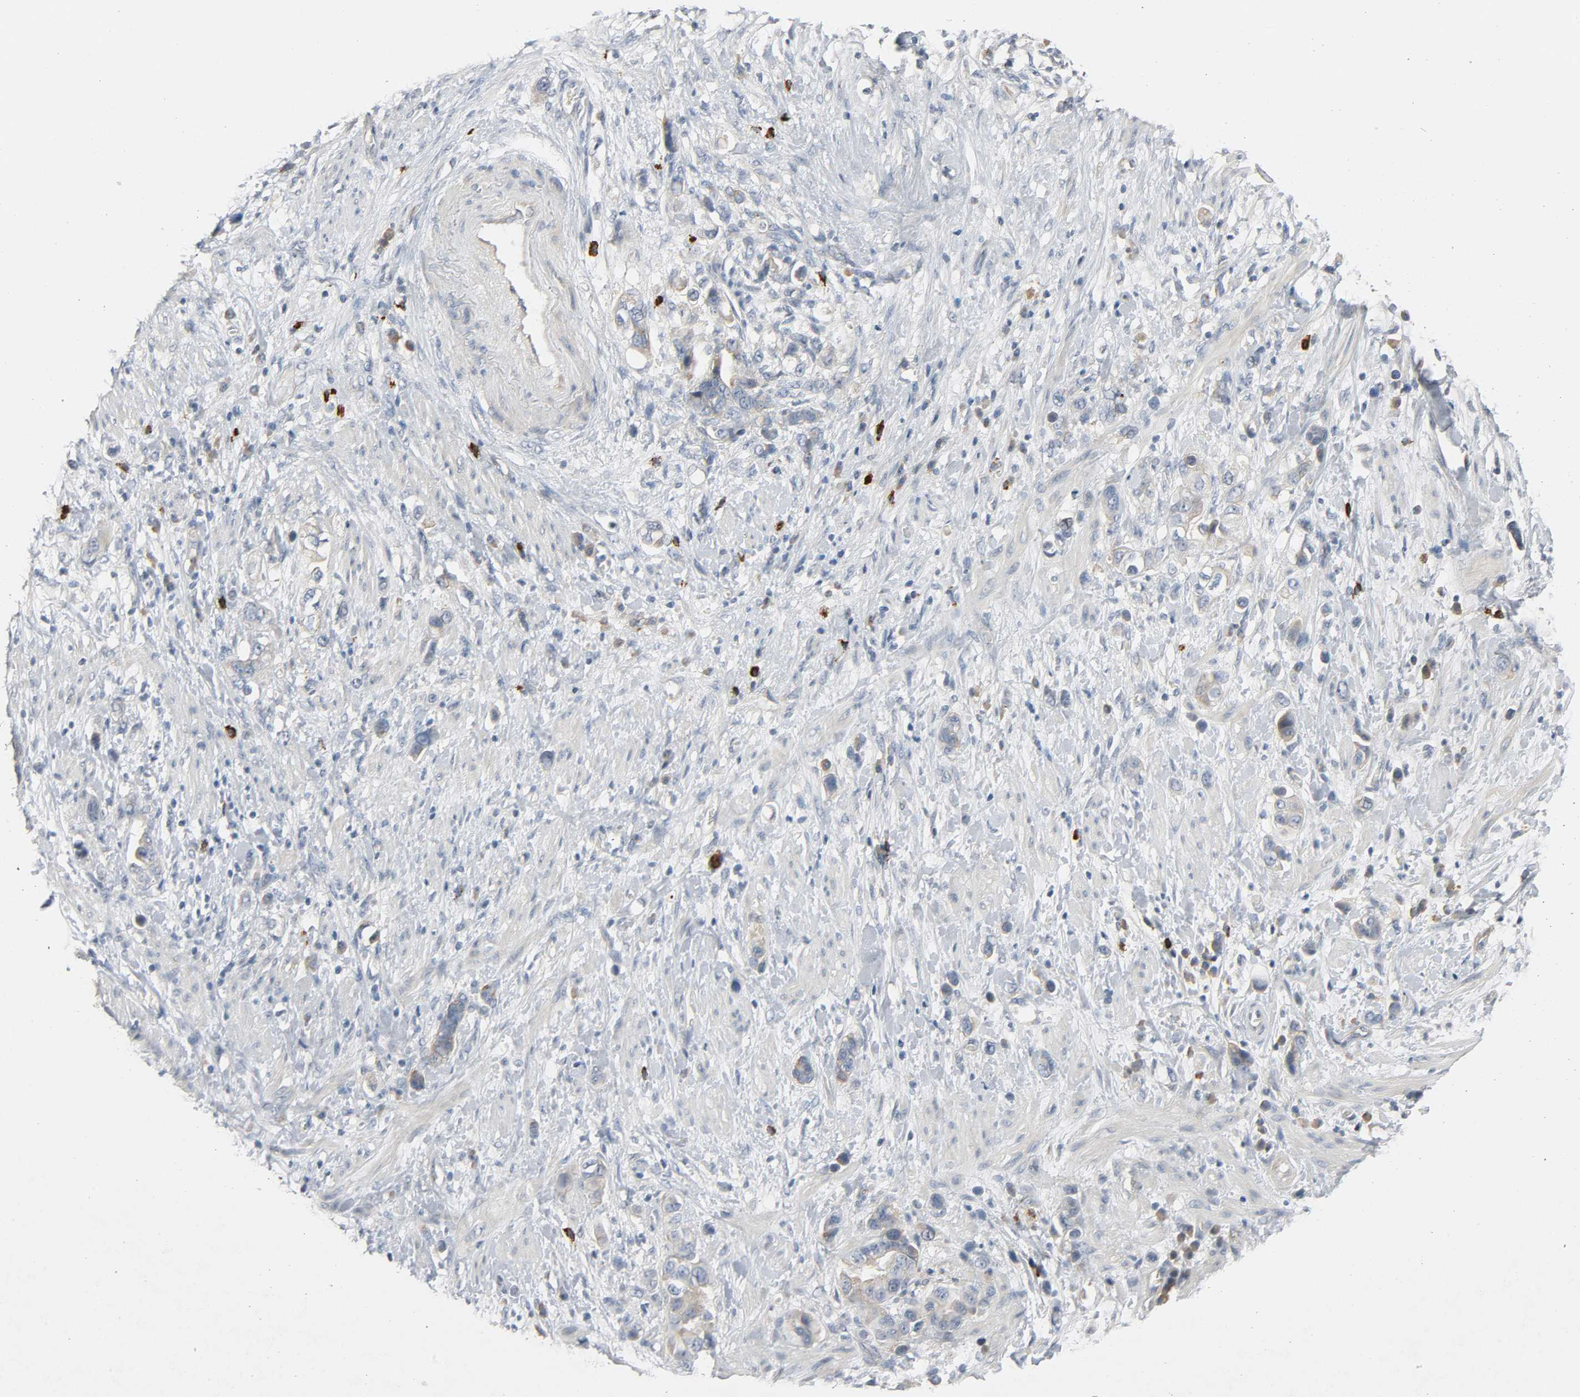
{"staining": {"intensity": "negative", "quantity": "none", "location": "none"}, "tissue": "stomach cancer", "cell_type": "Tumor cells", "image_type": "cancer", "snomed": [{"axis": "morphology", "description": "Adenocarcinoma, NOS"}, {"axis": "topography", "description": "Stomach, lower"}], "caption": "DAB (3,3'-diaminobenzidine) immunohistochemical staining of stomach cancer (adenocarcinoma) shows no significant expression in tumor cells.", "gene": "LIMCH1", "patient": {"sex": "female", "age": 93}}